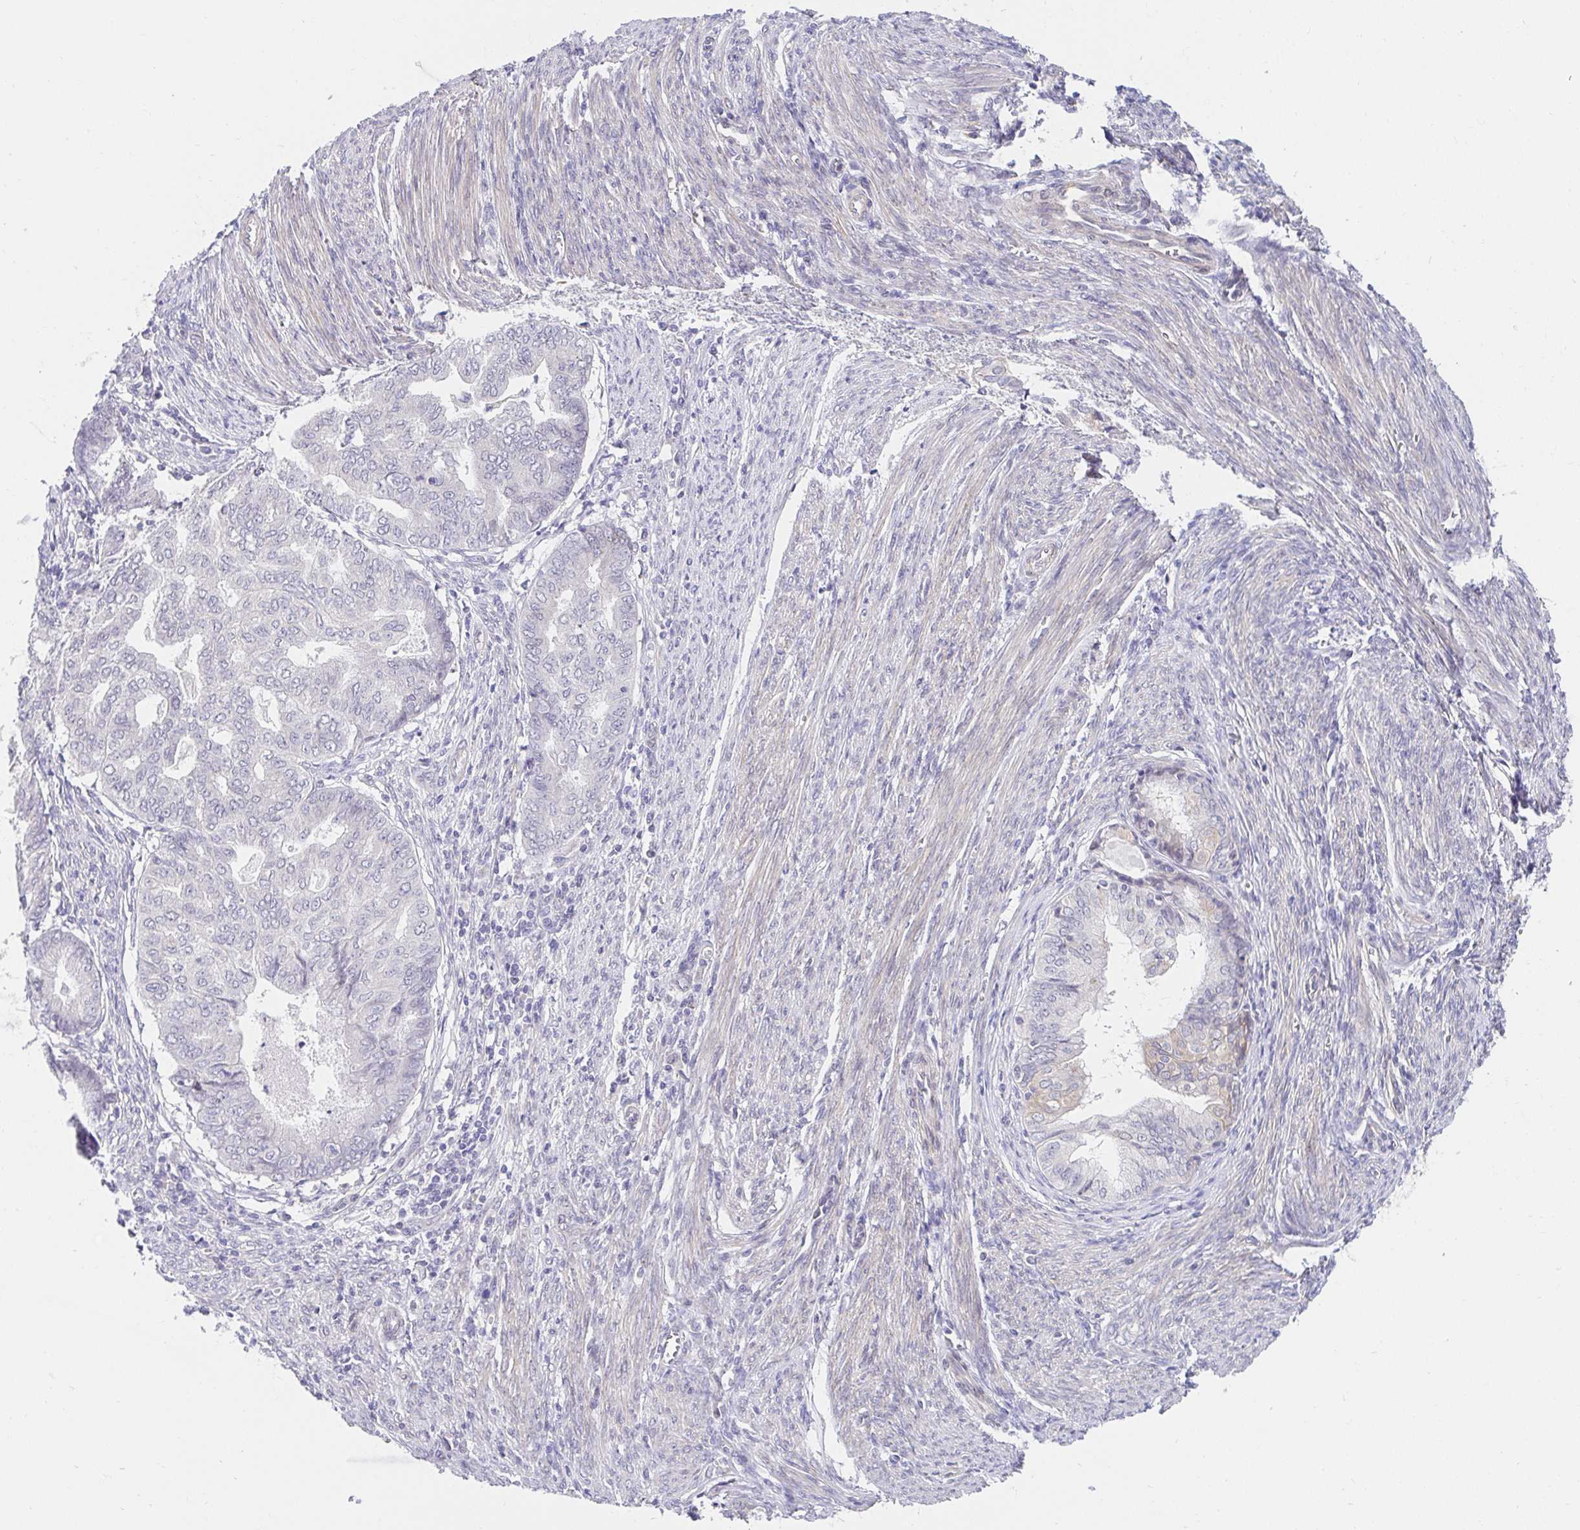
{"staining": {"intensity": "negative", "quantity": "none", "location": "none"}, "tissue": "endometrial cancer", "cell_type": "Tumor cells", "image_type": "cancer", "snomed": [{"axis": "morphology", "description": "Adenocarcinoma, NOS"}, {"axis": "topography", "description": "Endometrium"}], "caption": "An image of human endometrial cancer is negative for staining in tumor cells.", "gene": "AKAP14", "patient": {"sex": "female", "age": 79}}